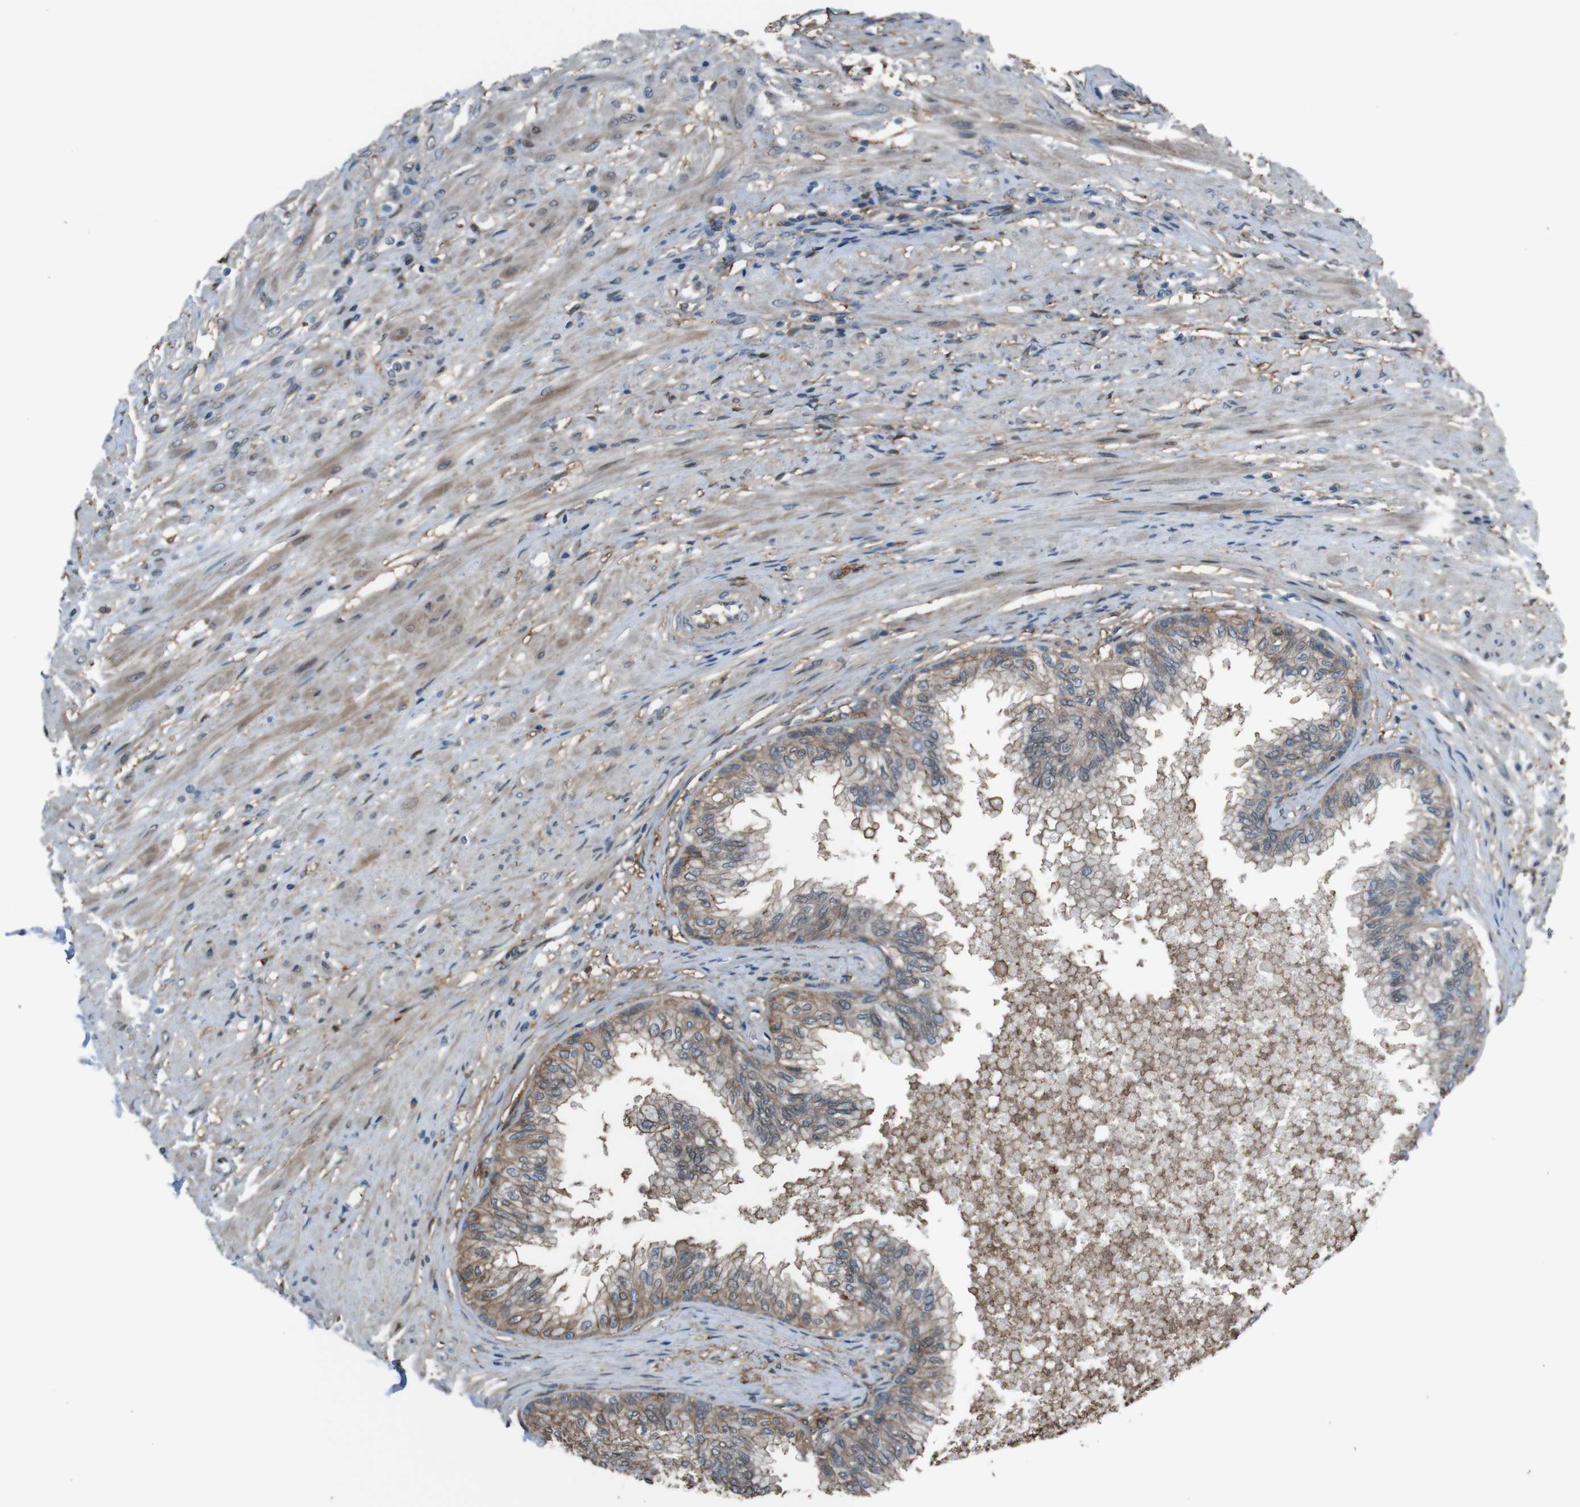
{"staining": {"intensity": "weak", "quantity": ">75%", "location": "cytoplasmic/membranous"}, "tissue": "prostate", "cell_type": "Glandular cells", "image_type": "normal", "snomed": [{"axis": "morphology", "description": "Normal tissue, NOS"}, {"axis": "topography", "description": "Prostate"}, {"axis": "topography", "description": "Seminal veicle"}], "caption": "About >75% of glandular cells in normal human prostate reveal weak cytoplasmic/membranous protein expression as visualized by brown immunohistochemical staining.", "gene": "ATP2B1", "patient": {"sex": "male", "age": 60}}